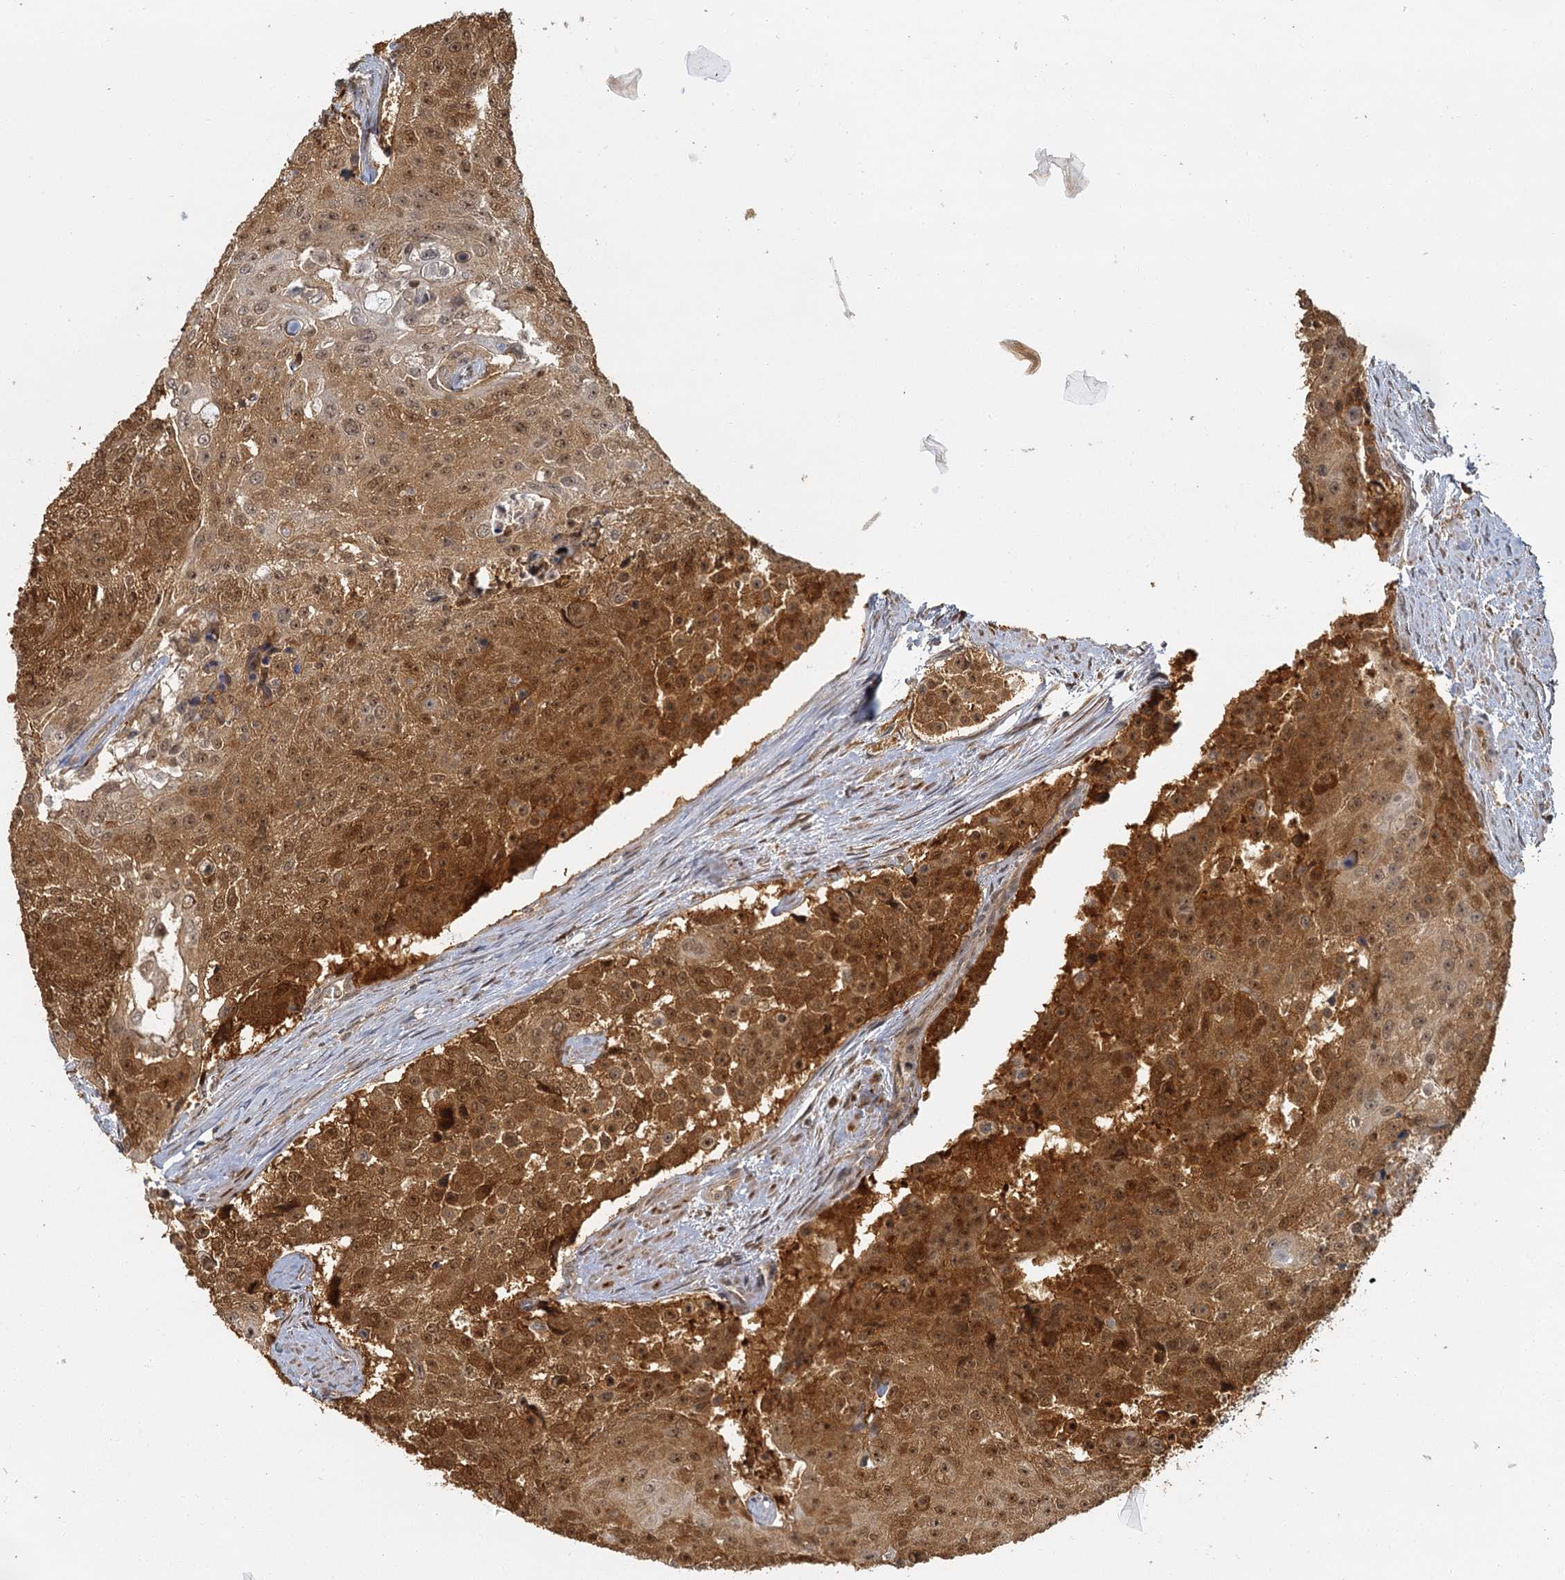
{"staining": {"intensity": "strong", "quantity": ">75%", "location": "cytoplasmic/membranous,nuclear"}, "tissue": "urothelial cancer", "cell_type": "Tumor cells", "image_type": "cancer", "snomed": [{"axis": "morphology", "description": "Urothelial carcinoma, High grade"}, {"axis": "topography", "description": "Urinary bladder"}], "caption": "Immunohistochemistry staining of urothelial cancer, which demonstrates high levels of strong cytoplasmic/membranous and nuclear expression in about >75% of tumor cells indicating strong cytoplasmic/membranous and nuclear protein staining. The staining was performed using DAB (brown) for protein detection and nuclei were counterstained in hematoxylin (blue).", "gene": "ZNF549", "patient": {"sex": "female", "age": 63}}